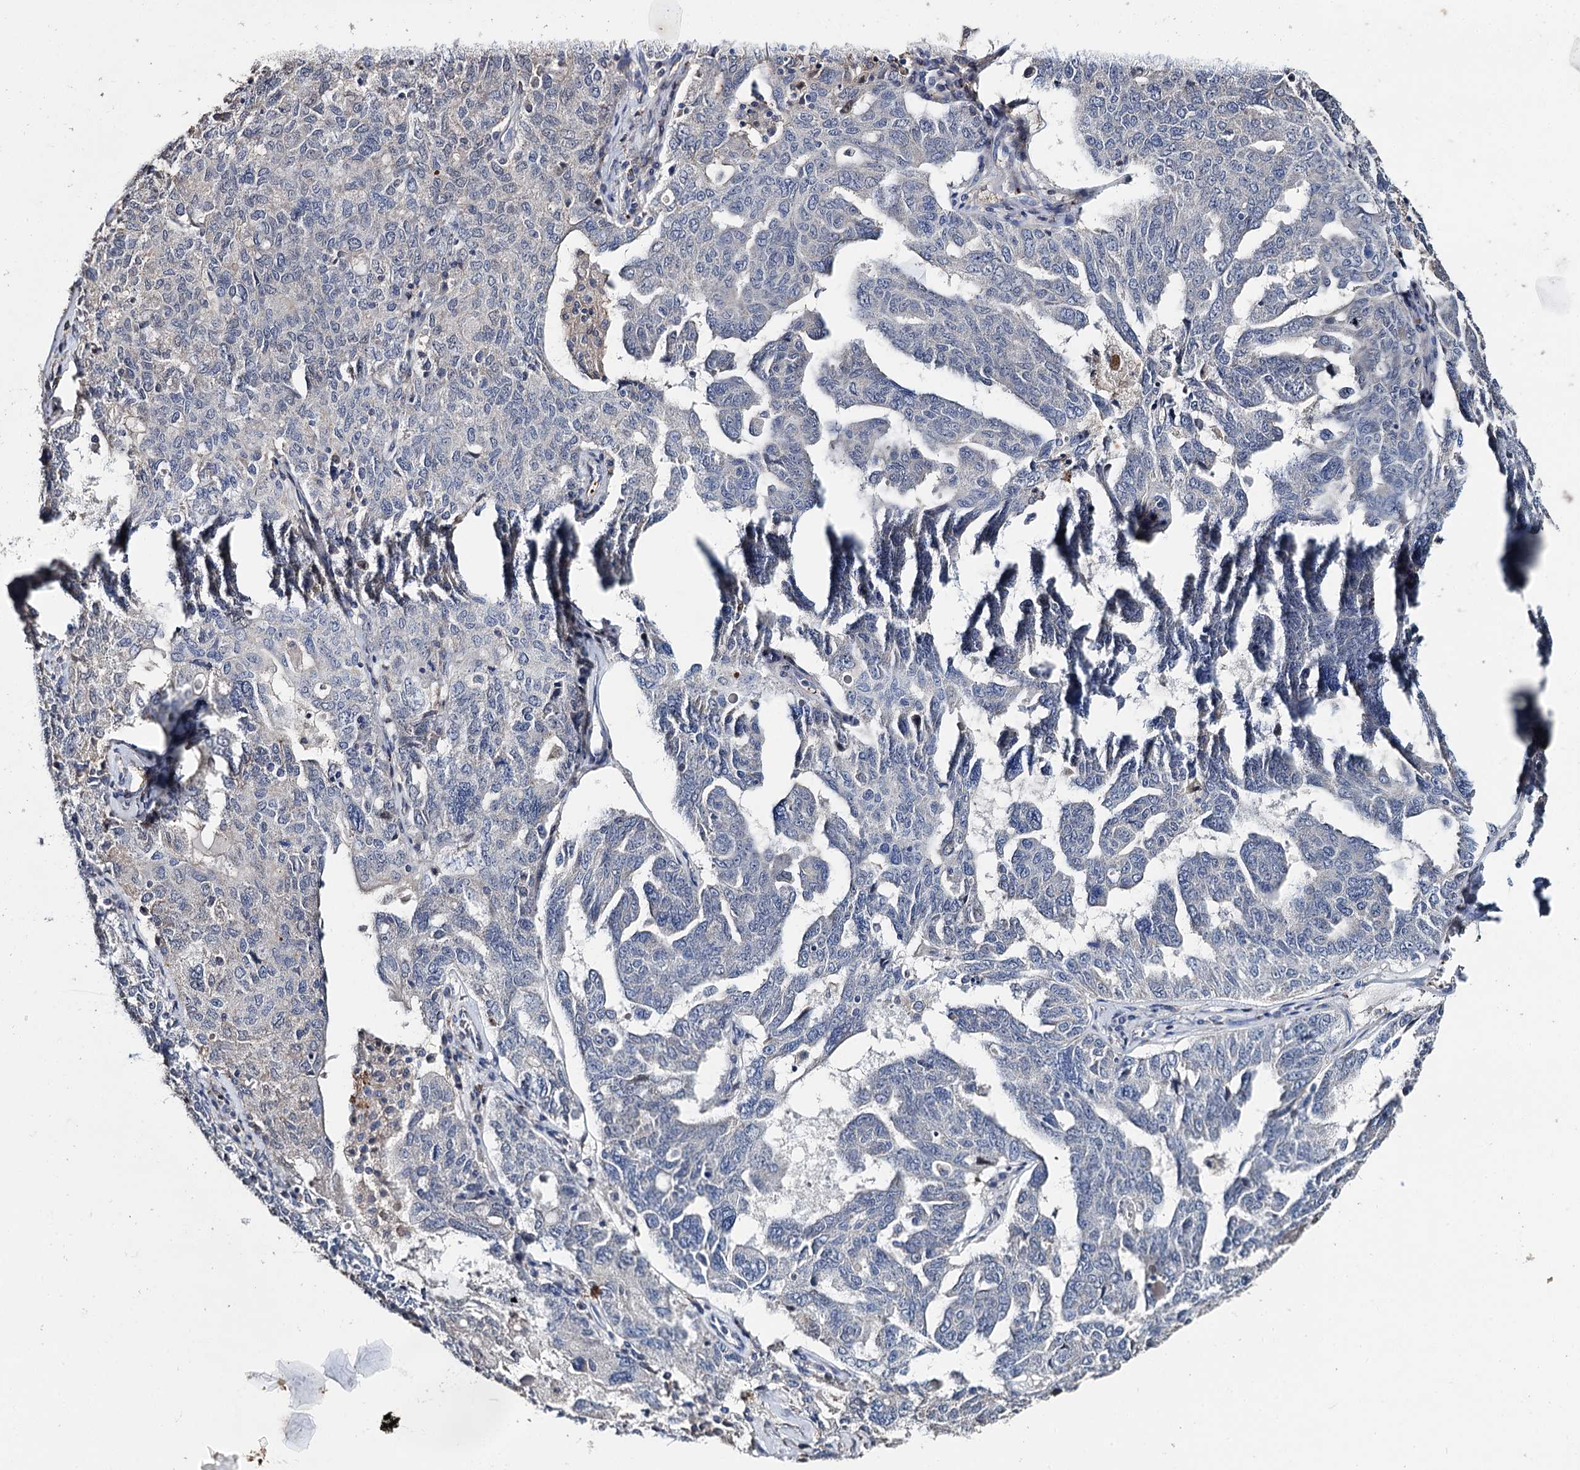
{"staining": {"intensity": "negative", "quantity": "none", "location": "none"}, "tissue": "ovarian cancer", "cell_type": "Tumor cells", "image_type": "cancer", "snomed": [{"axis": "morphology", "description": "Carcinoma, endometroid"}, {"axis": "topography", "description": "Ovary"}], "caption": "Human ovarian cancer (endometroid carcinoma) stained for a protein using immunohistochemistry (IHC) displays no staining in tumor cells.", "gene": "DNAH6", "patient": {"sex": "female", "age": 62}}